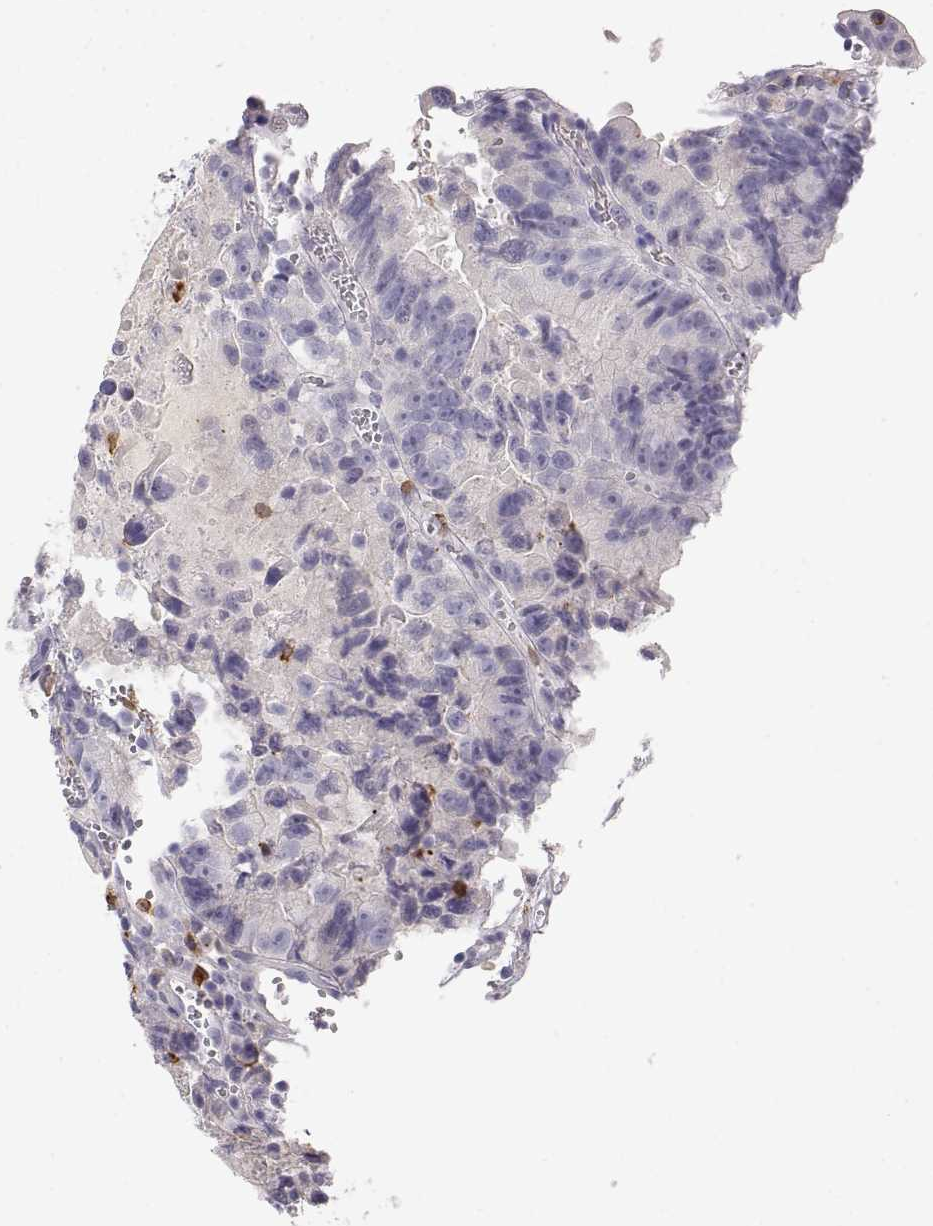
{"staining": {"intensity": "negative", "quantity": "none", "location": "none"}, "tissue": "colorectal cancer", "cell_type": "Tumor cells", "image_type": "cancer", "snomed": [{"axis": "morphology", "description": "Adenocarcinoma, NOS"}, {"axis": "topography", "description": "Colon"}], "caption": "Immunohistochemistry photomicrograph of adenocarcinoma (colorectal) stained for a protein (brown), which exhibits no positivity in tumor cells.", "gene": "CDHR1", "patient": {"sex": "female", "age": 86}}